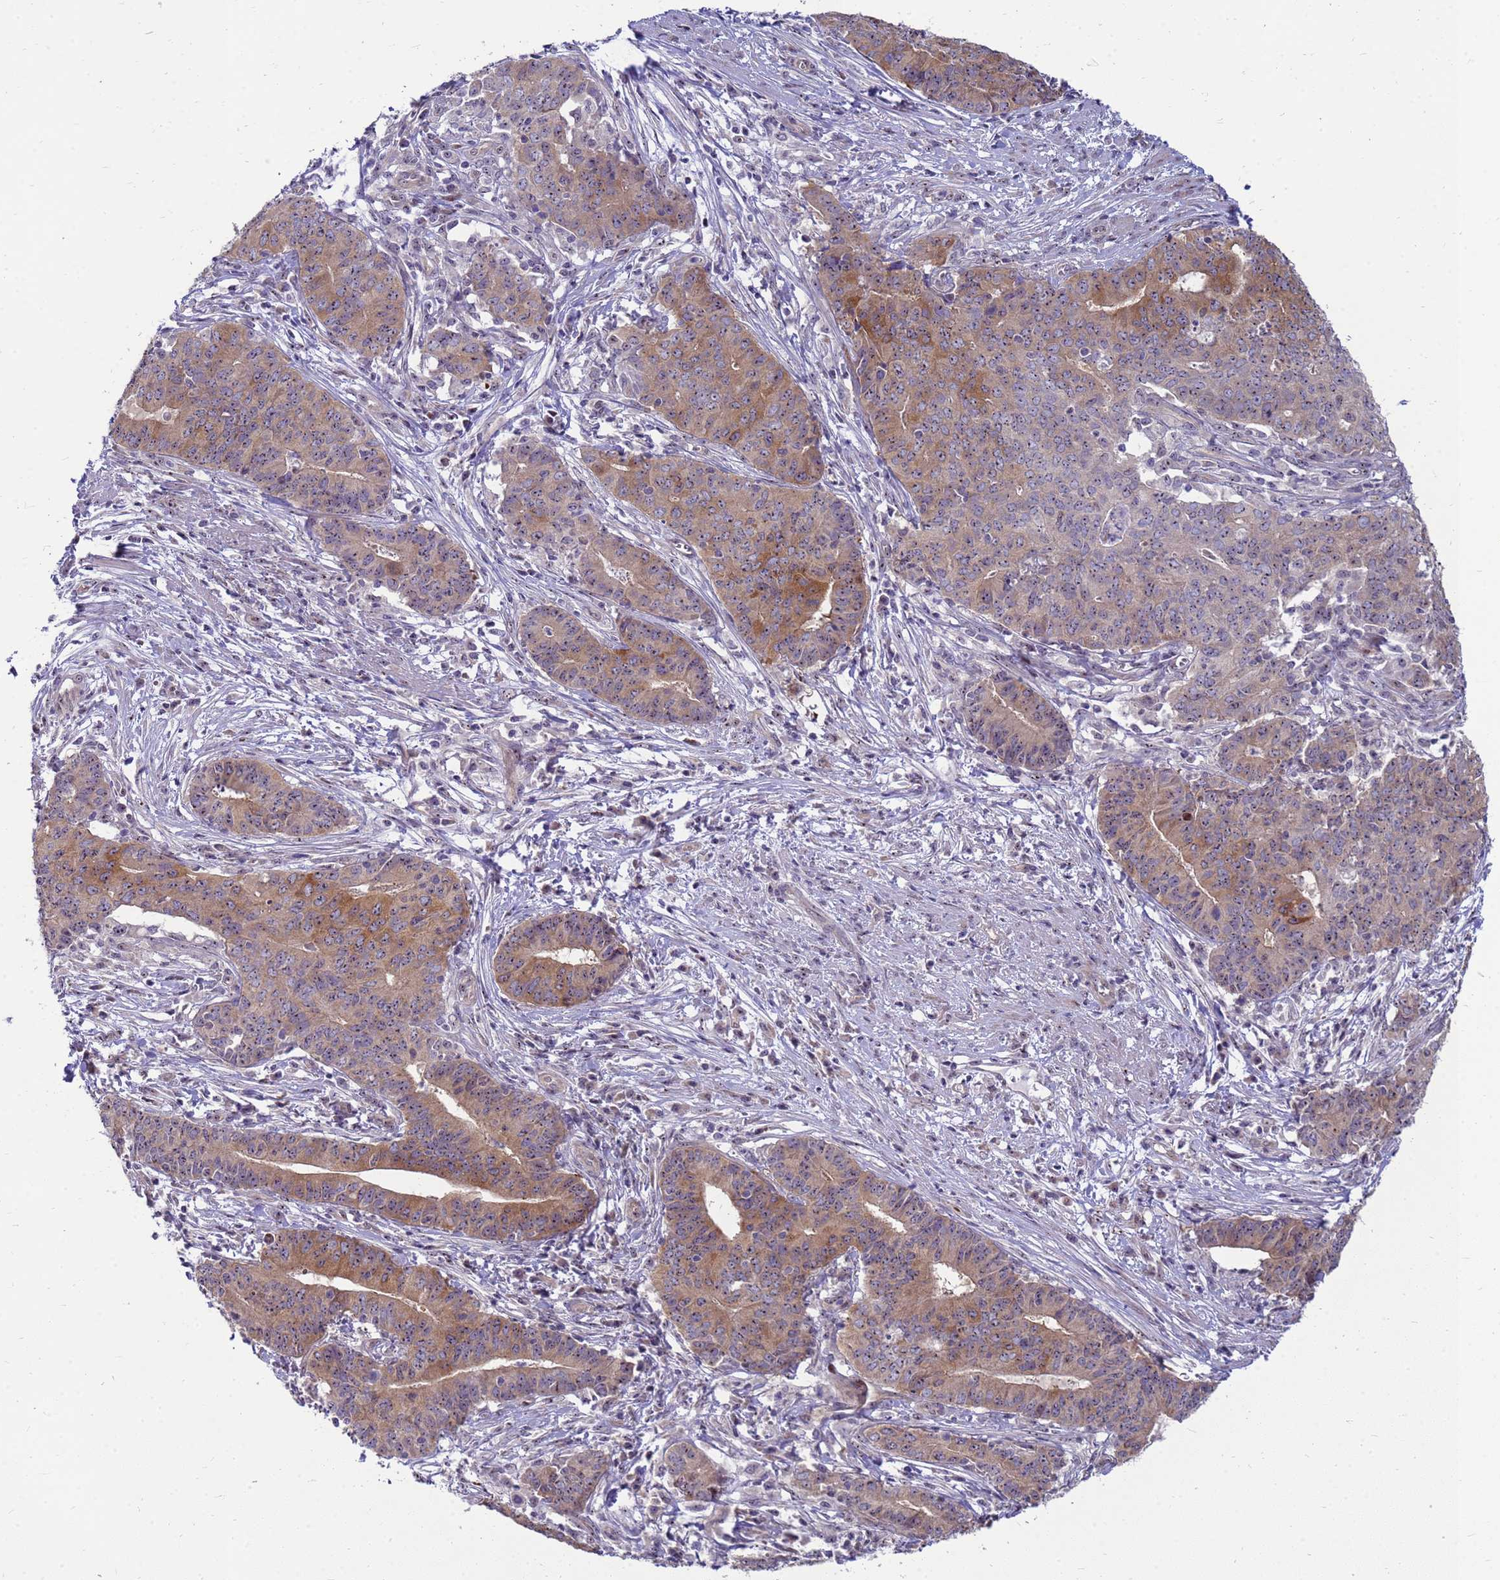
{"staining": {"intensity": "moderate", "quantity": "25%-75%", "location": "cytoplasmic/membranous"}, "tissue": "endometrial cancer", "cell_type": "Tumor cells", "image_type": "cancer", "snomed": [{"axis": "morphology", "description": "Adenocarcinoma, NOS"}, {"axis": "topography", "description": "Endometrium"}], "caption": "Human endometrial adenocarcinoma stained with a brown dye reveals moderate cytoplasmic/membranous positive expression in approximately 25%-75% of tumor cells.", "gene": "RSPO1", "patient": {"sex": "female", "age": 59}}